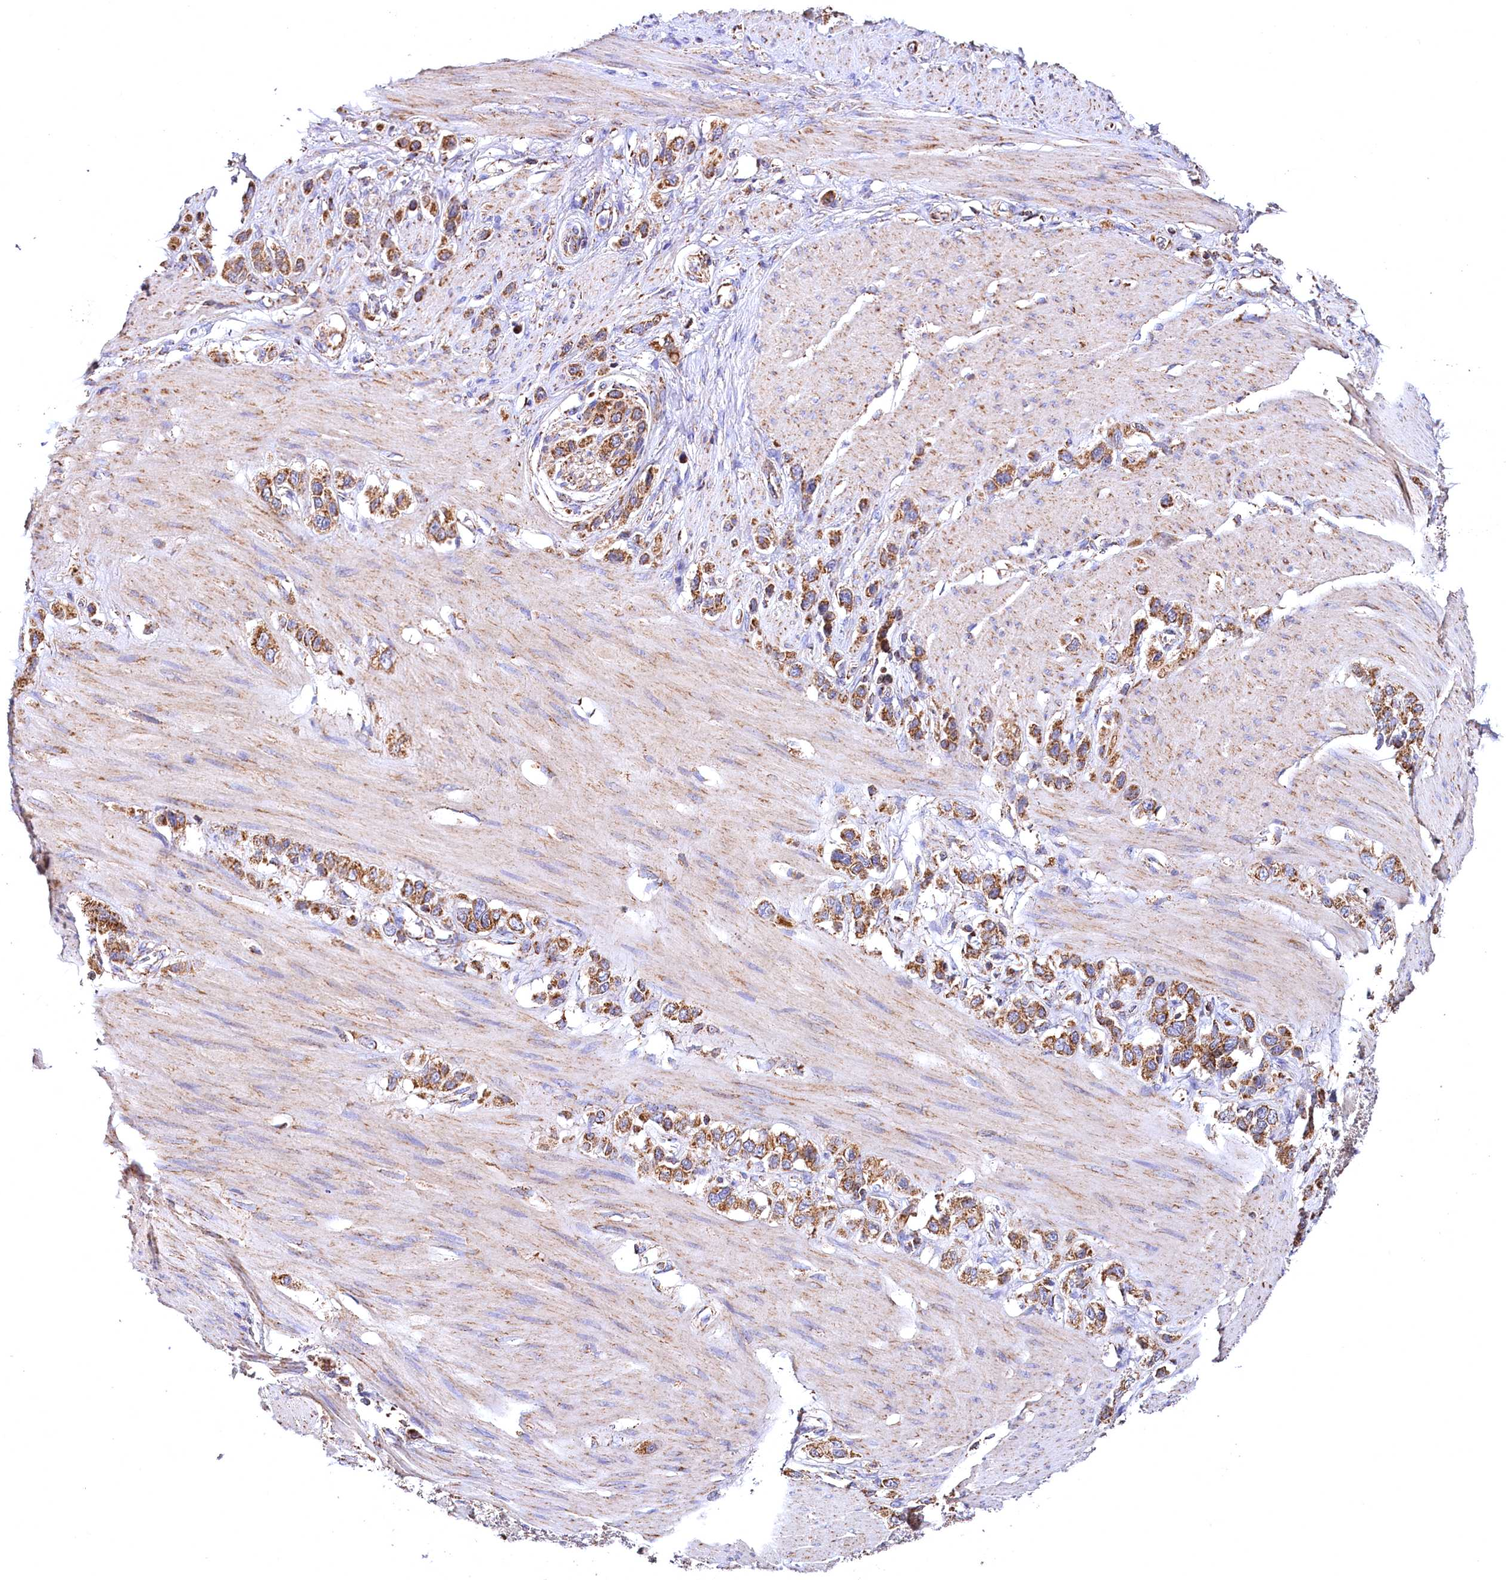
{"staining": {"intensity": "moderate", "quantity": "25%-75%", "location": "cytoplasmic/membranous"}, "tissue": "stomach cancer", "cell_type": "Tumor cells", "image_type": "cancer", "snomed": [{"axis": "morphology", "description": "Adenocarcinoma, NOS"}, {"axis": "morphology", "description": "Adenocarcinoma, High grade"}, {"axis": "topography", "description": "Stomach, upper"}, {"axis": "topography", "description": "Stomach, lower"}], "caption": "Moderate cytoplasmic/membranous protein staining is seen in approximately 25%-75% of tumor cells in stomach cancer. The staining is performed using DAB brown chromogen to label protein expression. The nuclei are counter-stained blue using hematoxylin.", "gene": "NUDT15", "patient": {"sex": "female", "age": 65}}